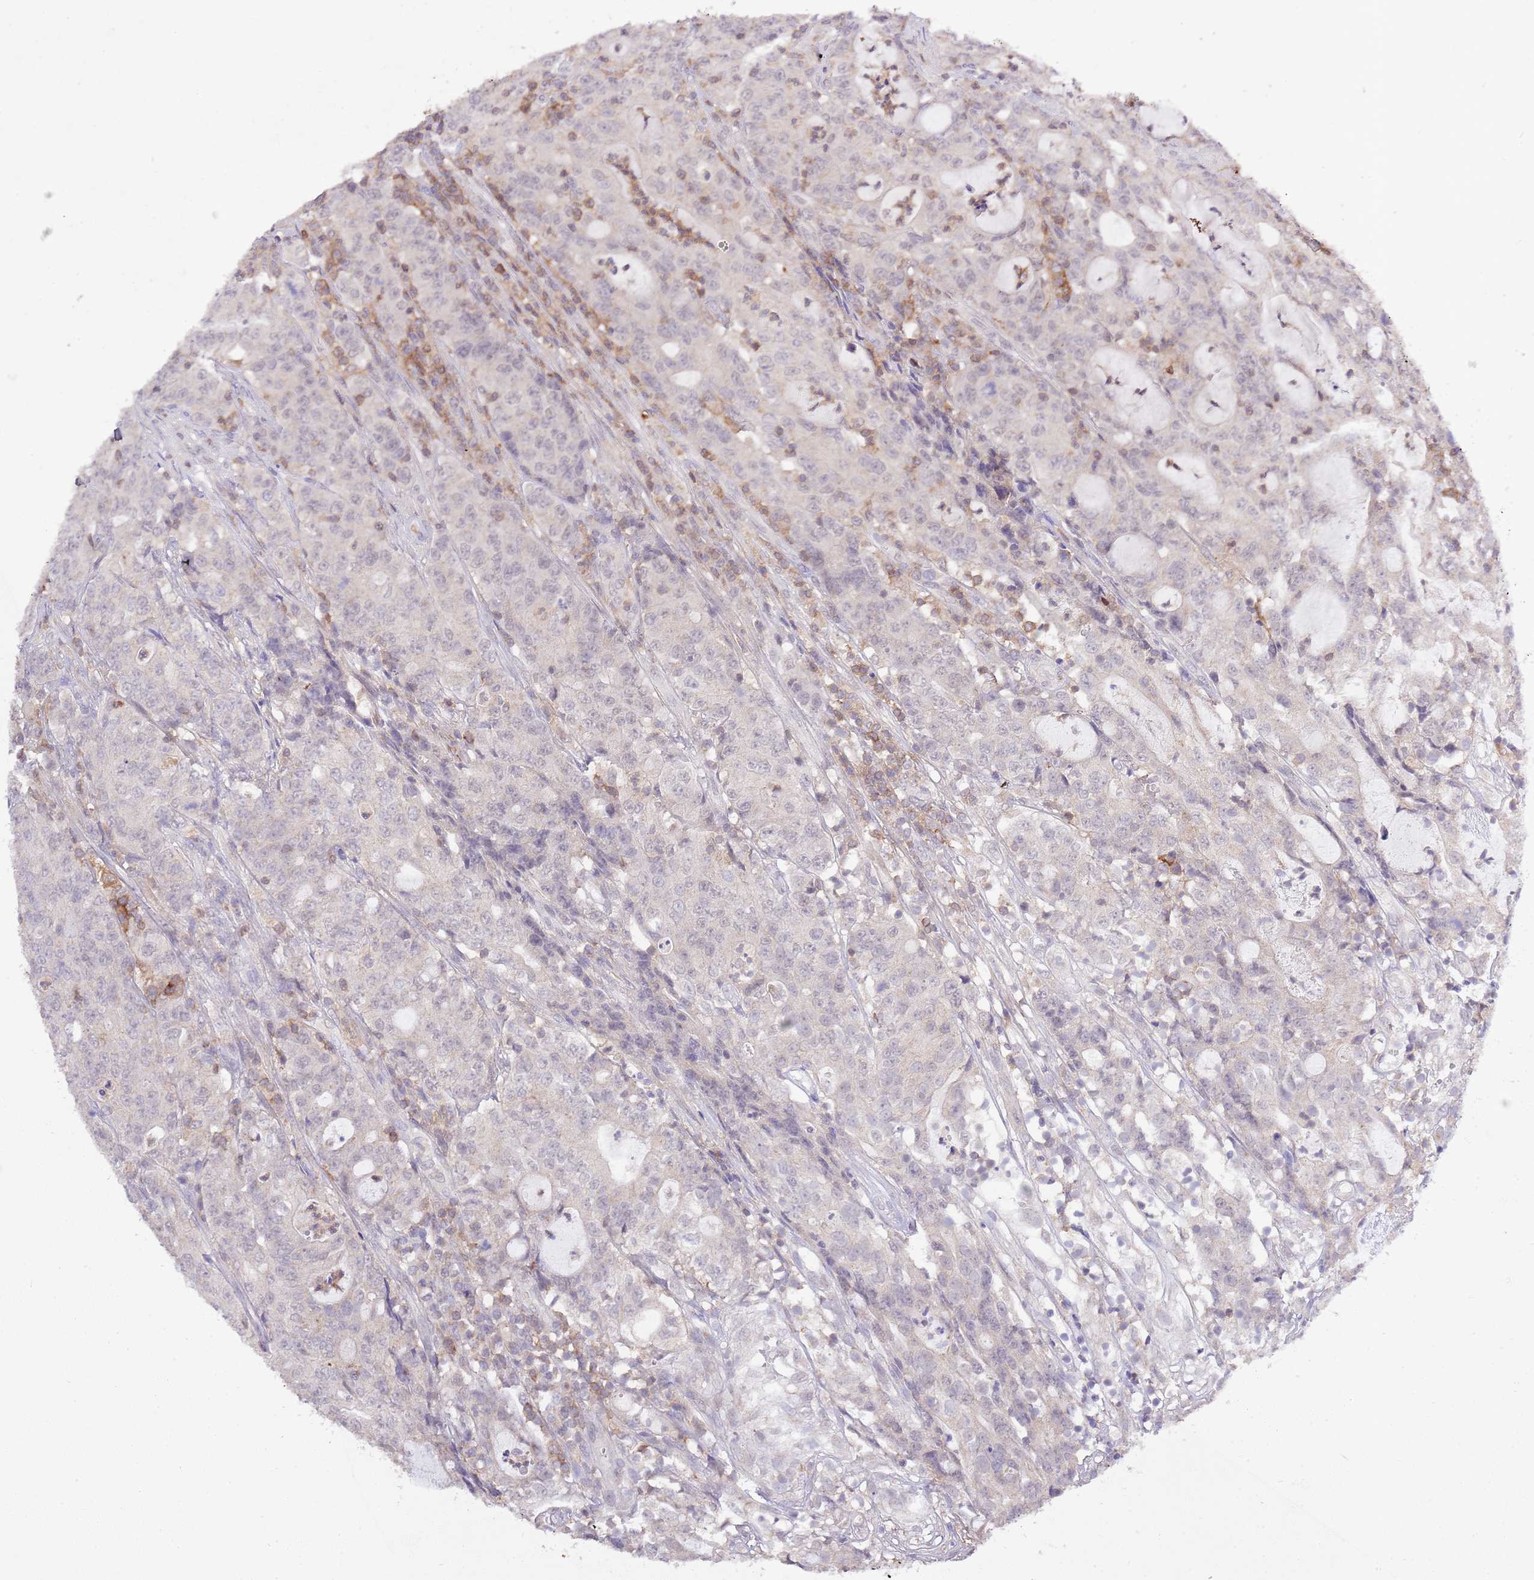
{"staining": {"intensity": "negative", "quantity": "none", "location": "none"}, "tissue": "colorectal cancer", "cell_type": "Tumor cells", "image_type": "cancer", "snomed": [{"axis": "morphology", "description": "Adenocarcinoma, NOS"}, {"axis": "topography", "description": "Colon"}], "caption": "An image of human colorectal adenocarcinoma is negative for staining in tumor cells.", "gene": "EFHD1", "patient": {"sex": "male", "age": 83}}